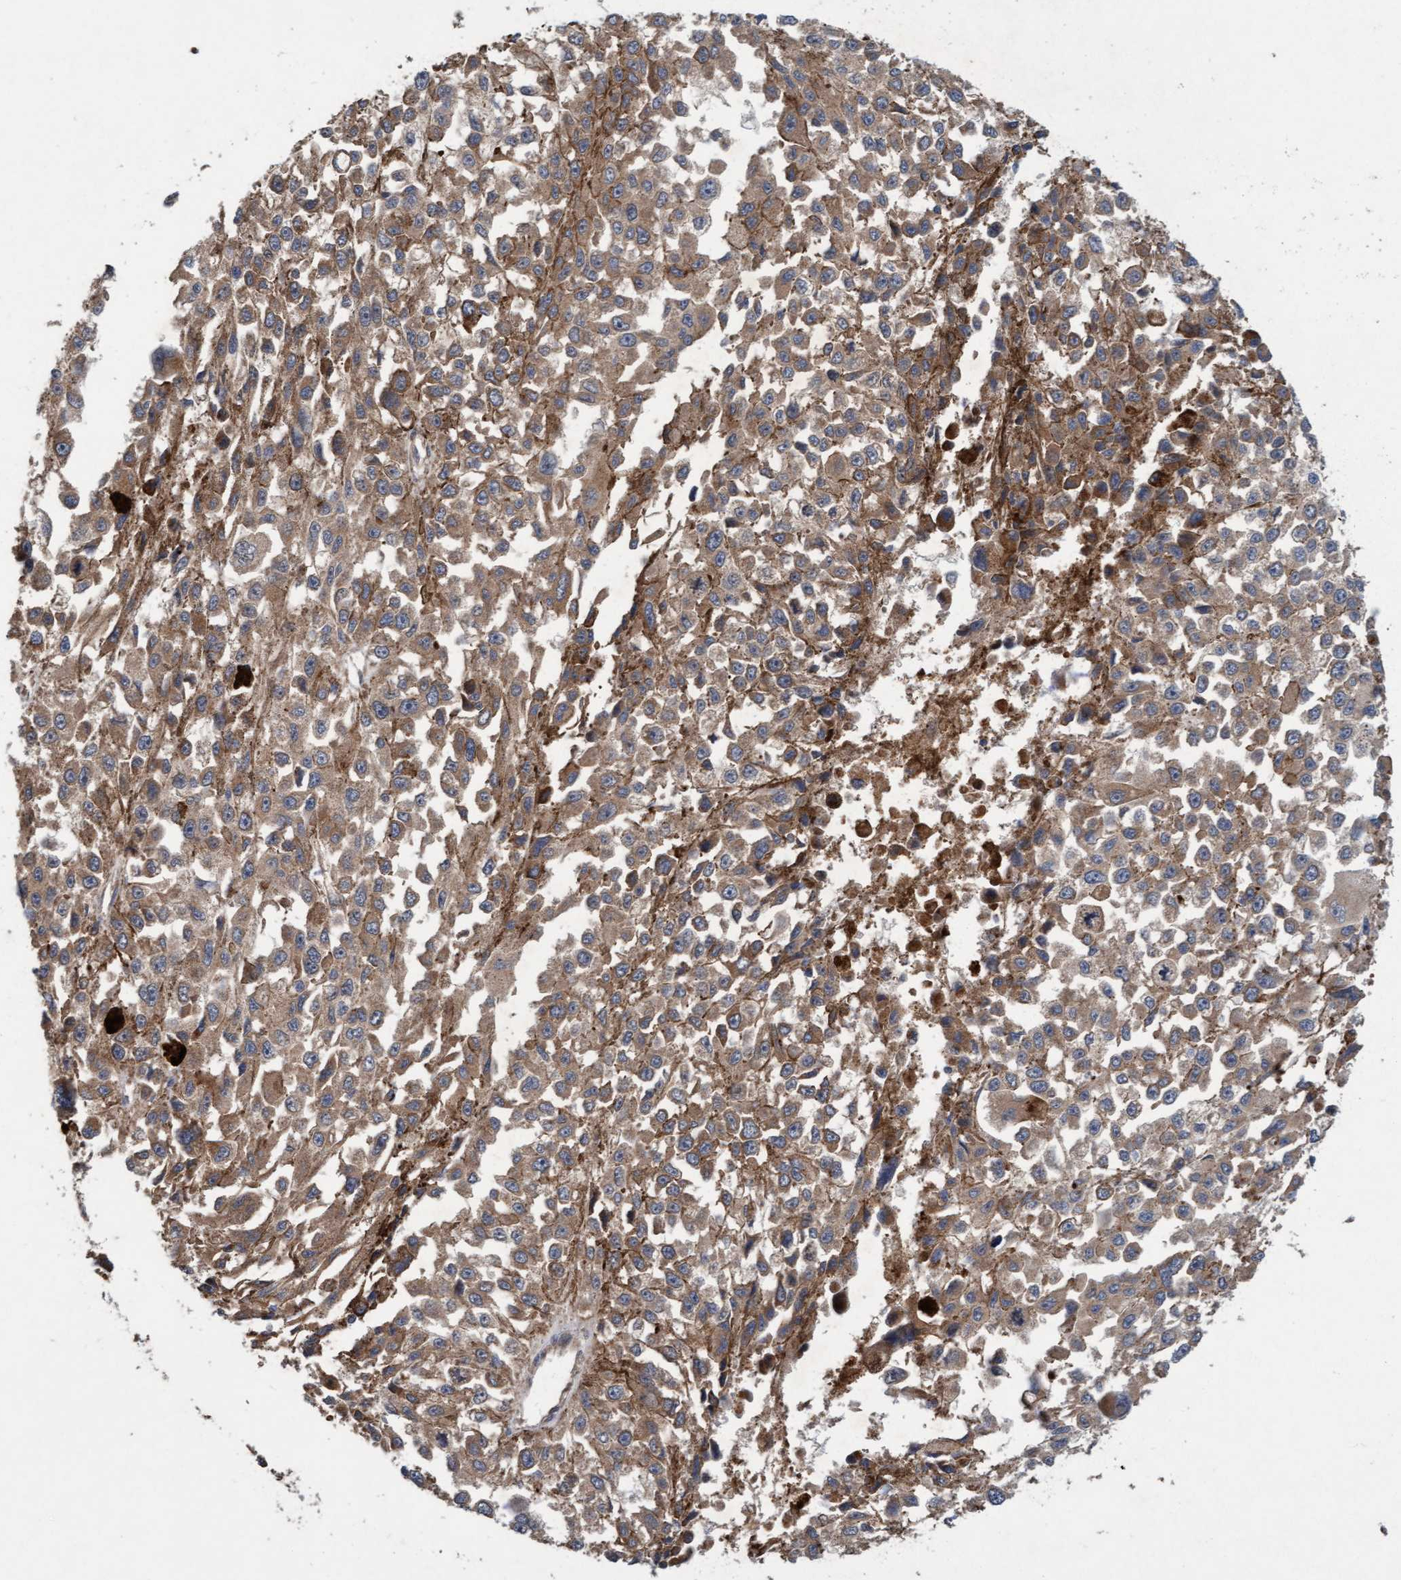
{"staining": {"intensity": "weak", "quantity": ">75%", "location": "cytoplasmic/membranous"}, "tissue": "melanoma", "cell_type": "Tumor cells", "image_type": "cancer", "snomed": [{"axis": "morphology", "description": "Malignant melanoma, Metastatic site"}, {"axis": "topography", "description": "Lymph node"}], "caption": "Tumor cells exhibit low levels of weak cytoplasmic/membranous positivity in about >75% of cells in malignant melanoma (metastatic site).", "gene": "MLXIP", "patient": {"sex": "male", "age": 59}}